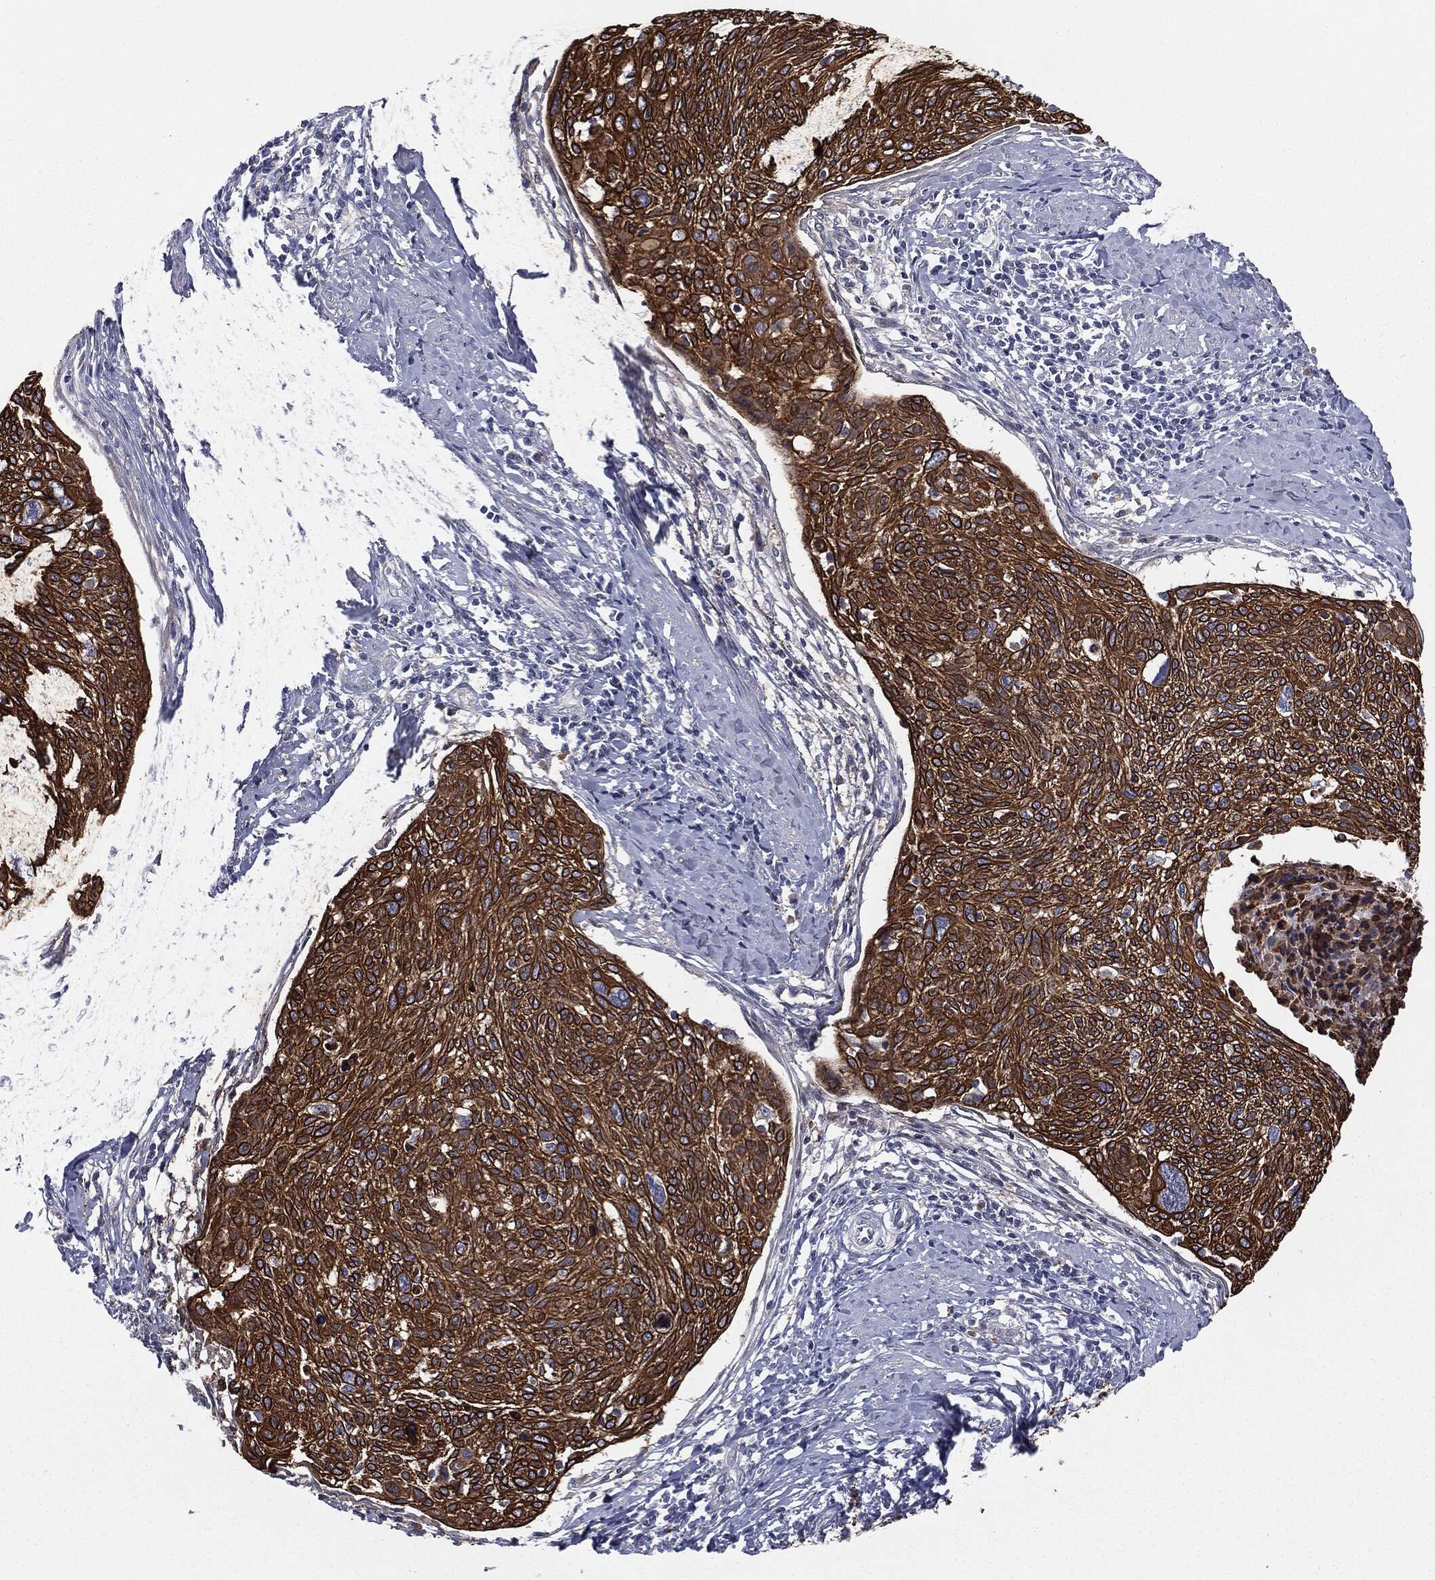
{"staining": {"intensity": "strong", "quantity": ">75%", "location": "cytoplasmic/membranous"}, "tissue": "cervical cancer", "cell_type": "Tumor cells", "image_type": "cancer", "snomed": [{"axis": "morphology", "description": "Squamous cell carcinoma, NOS"}, {"axis": "topography", "description": "Cervix"}], "caption": "Immunohistochemistry (IHC) histopathology image of neoplastic tissue: cervical cancer (squamous cell carcinoma) stained using immunohistochemistry (IHC) exhibits high levels of strong protein expression localized specifically in the cytoplasmic/membranous of tumor cells, appearing as a cytoplasmic/membranous brown color.", "gene": "KRT5", "patient": {"sex": "female", "age": 49}}